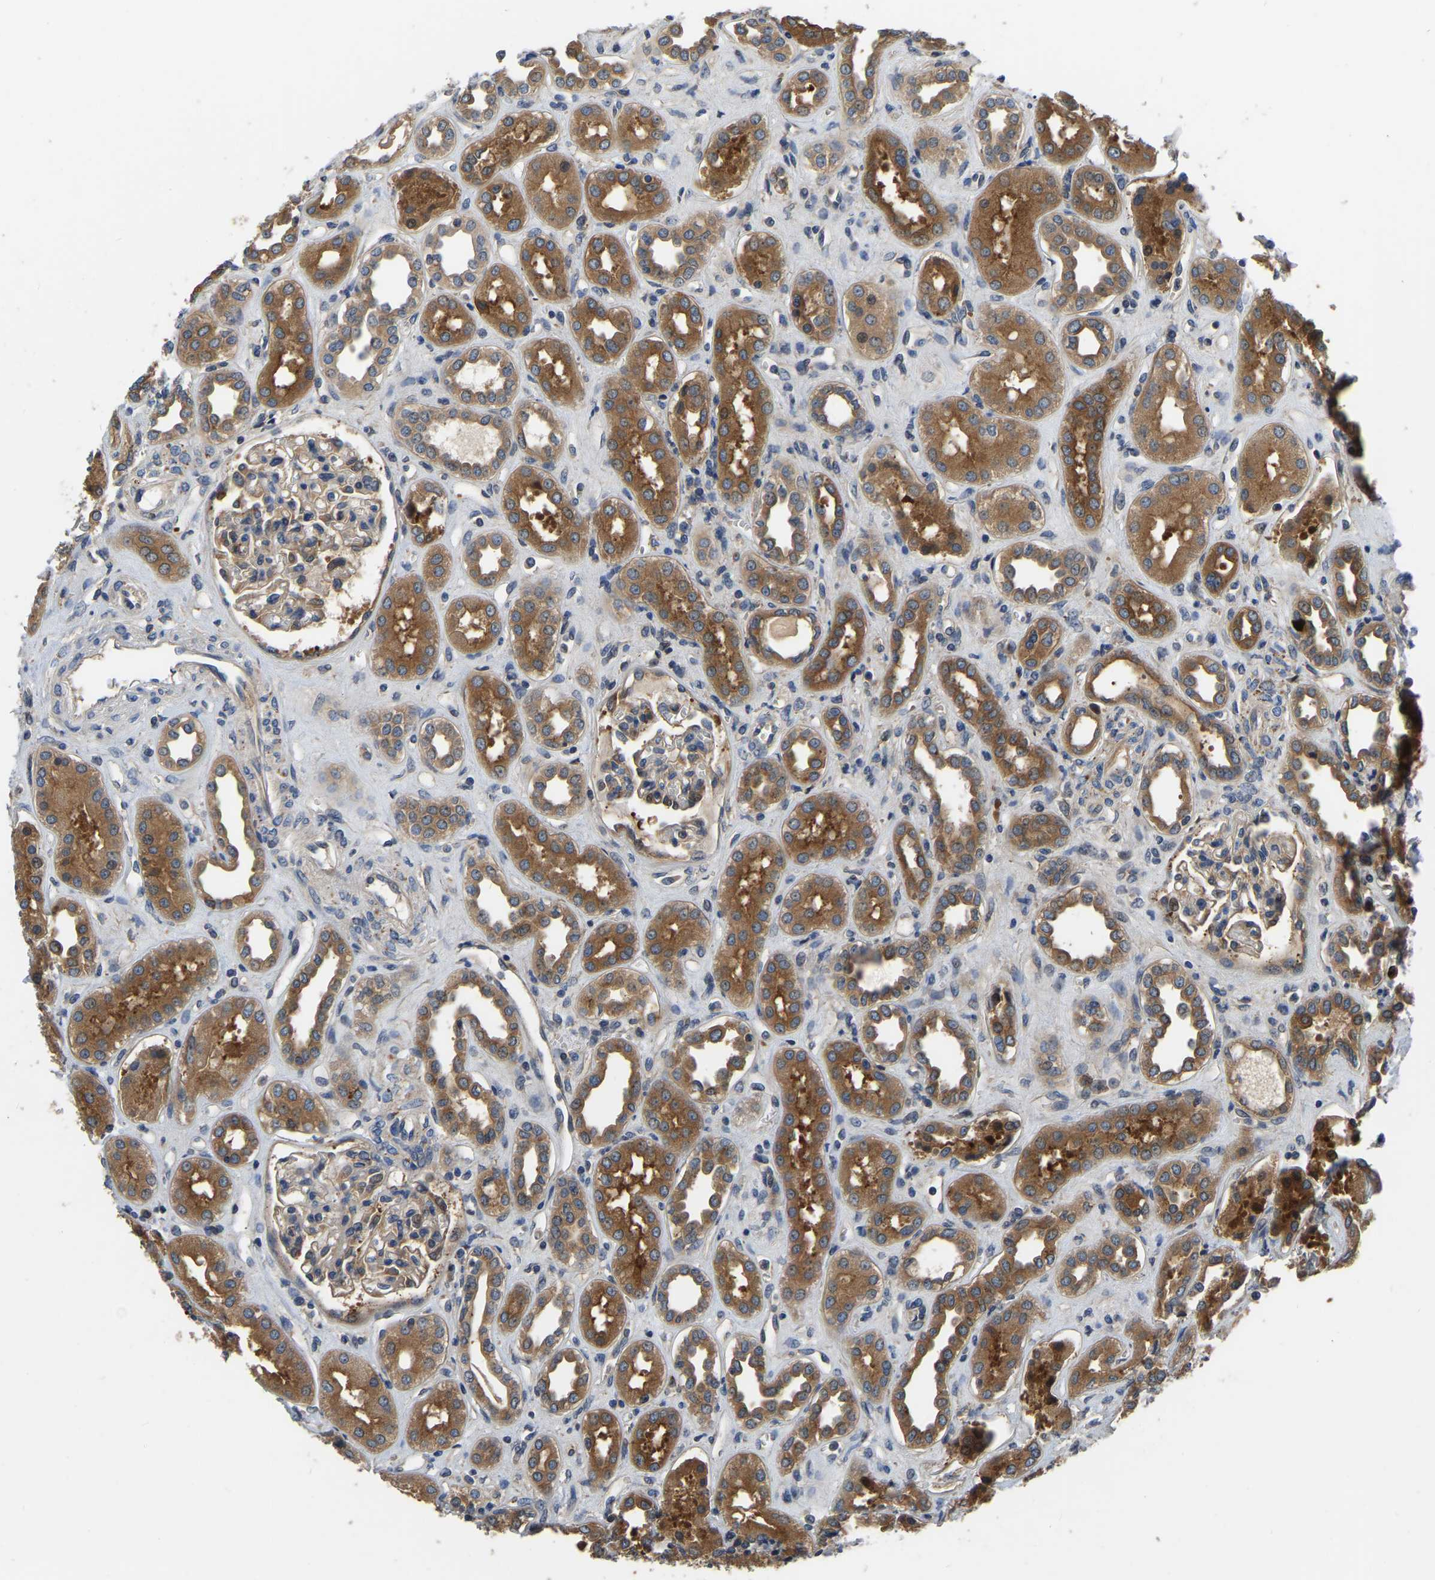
{"staining": {"intensity": "moderate", "quantity": "25%-75%", "location": "cytoplasmic/membranous"}, "tissue": "kidney", "cell_type": "Cells in glomeruli", "image_type": "normal", "snomed": [{"axis": "morphology", "description": "Normal tissue, NOS"}, {"axis": "topography", "description": "Kidney"}], "caption": "Protein staining demonstrates moderate cytoplasmic/membranous positivity in about 25%-75% of cells in glomeruli in benign kidney.", "gene": "GARS1", "patient": {"sex": "male", "age": 59}}